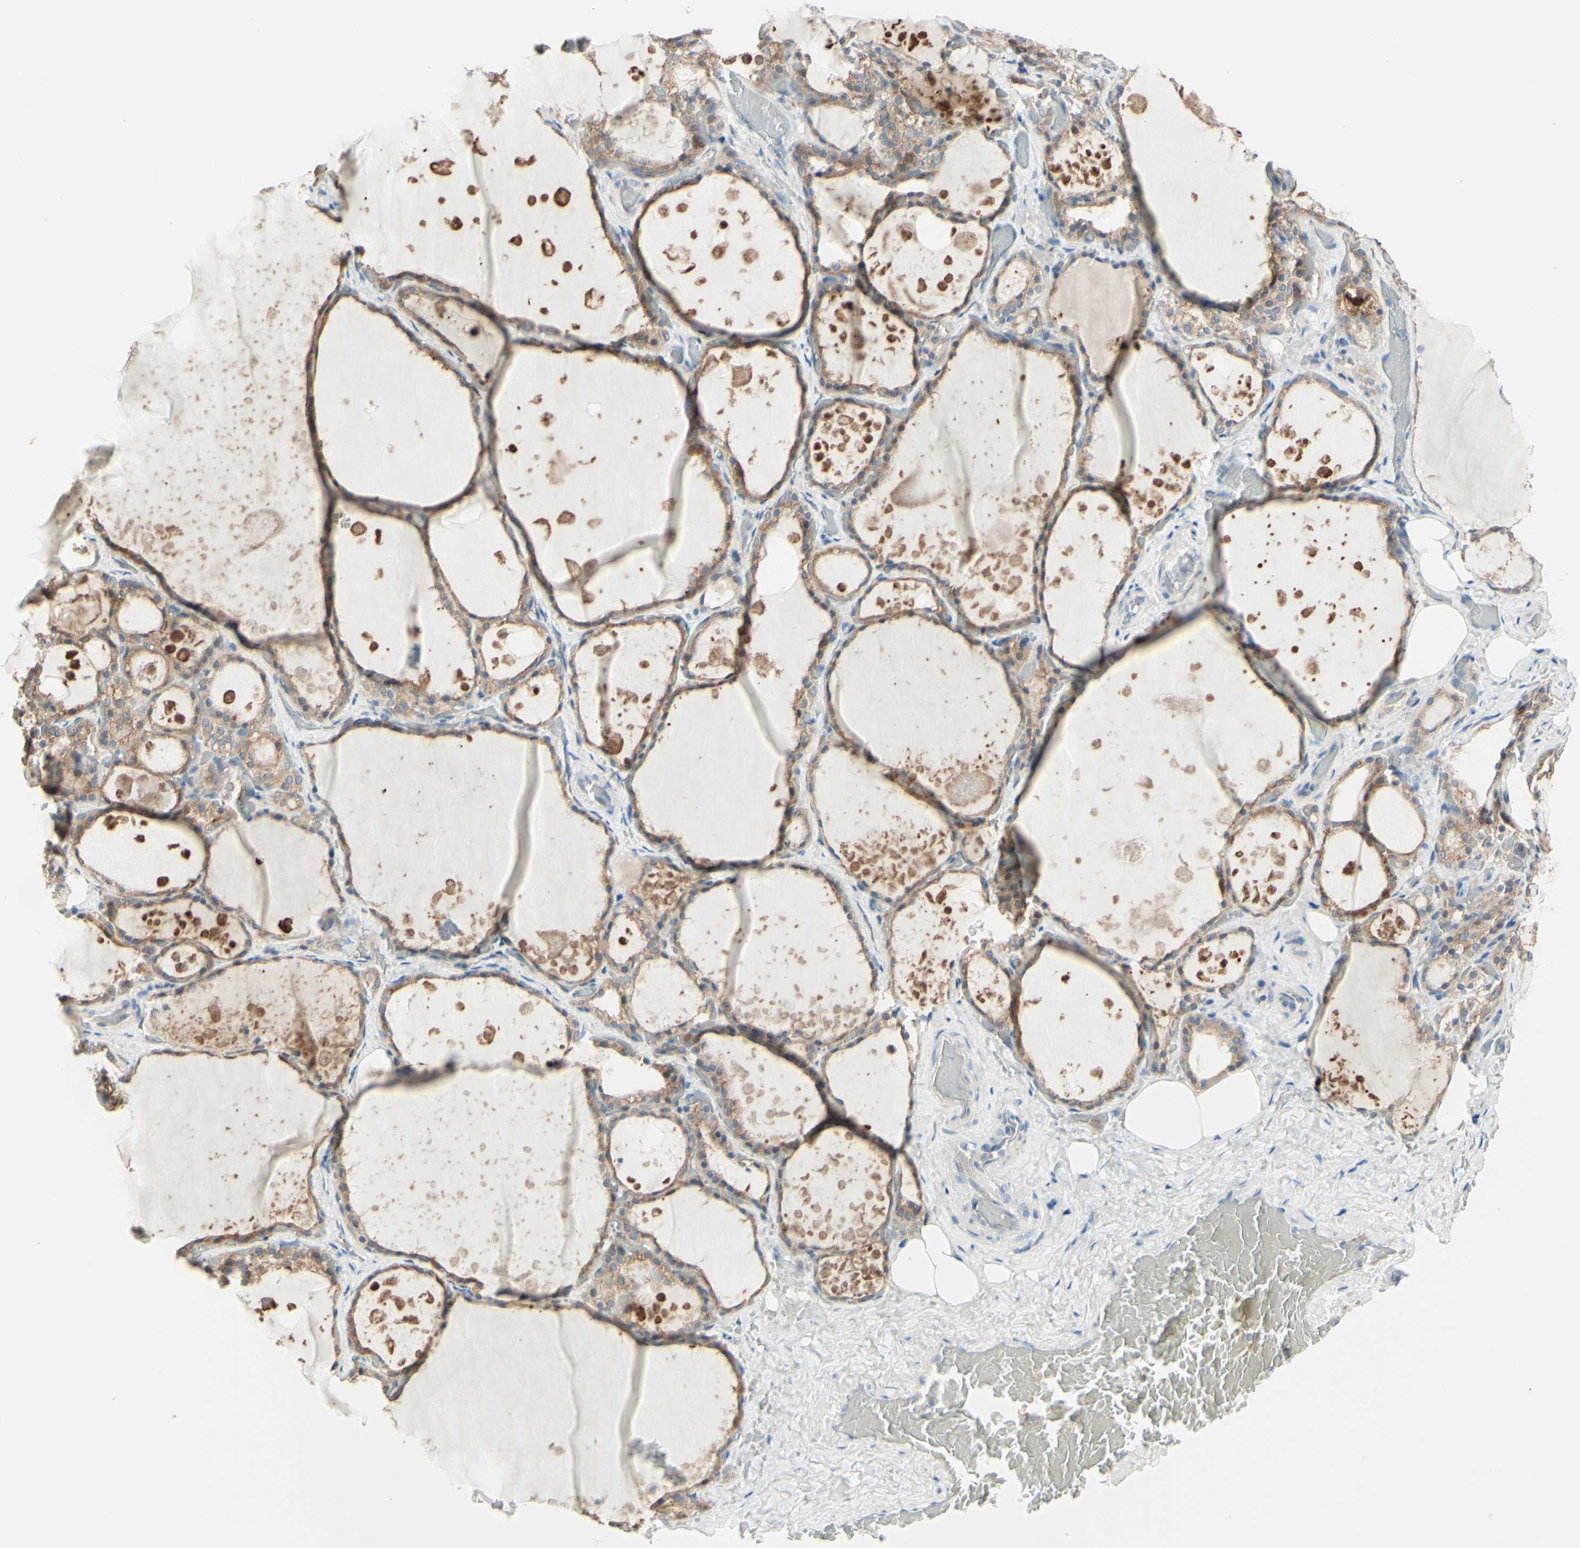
{"staining": {"intensity": "moderate", "quantity": ">75%", "location": "cytoplasmic/membranous"}, "tissue": "thyroid gland", "cell_type": "Glandular cells", "image_type": "normal", "snomed": [{"axis": "morphology", "description": "Normal tissue, NOS"}, {"axis": "topography", "description": "Thyroid gland"}], "caption": "High-magnification brightfield microscopy of unremarkable thyroid gland stained with DAB (3,3'-diaminobenzidine) (brown) and counterstained with hematoxylin (blue). glandular cells exhibit moderate cytoplasmic/membranous positivity is seen in approximately>75% of cells. The staining was performed using DAB (3,3'-diaminobenzidine) to visualize the protein expression in brown, while the nuclei were stained in blue with hematoxylin (Magnification: 20x).", "gene": "MTM1", "patient": {"sex": "male", "age": 61}}